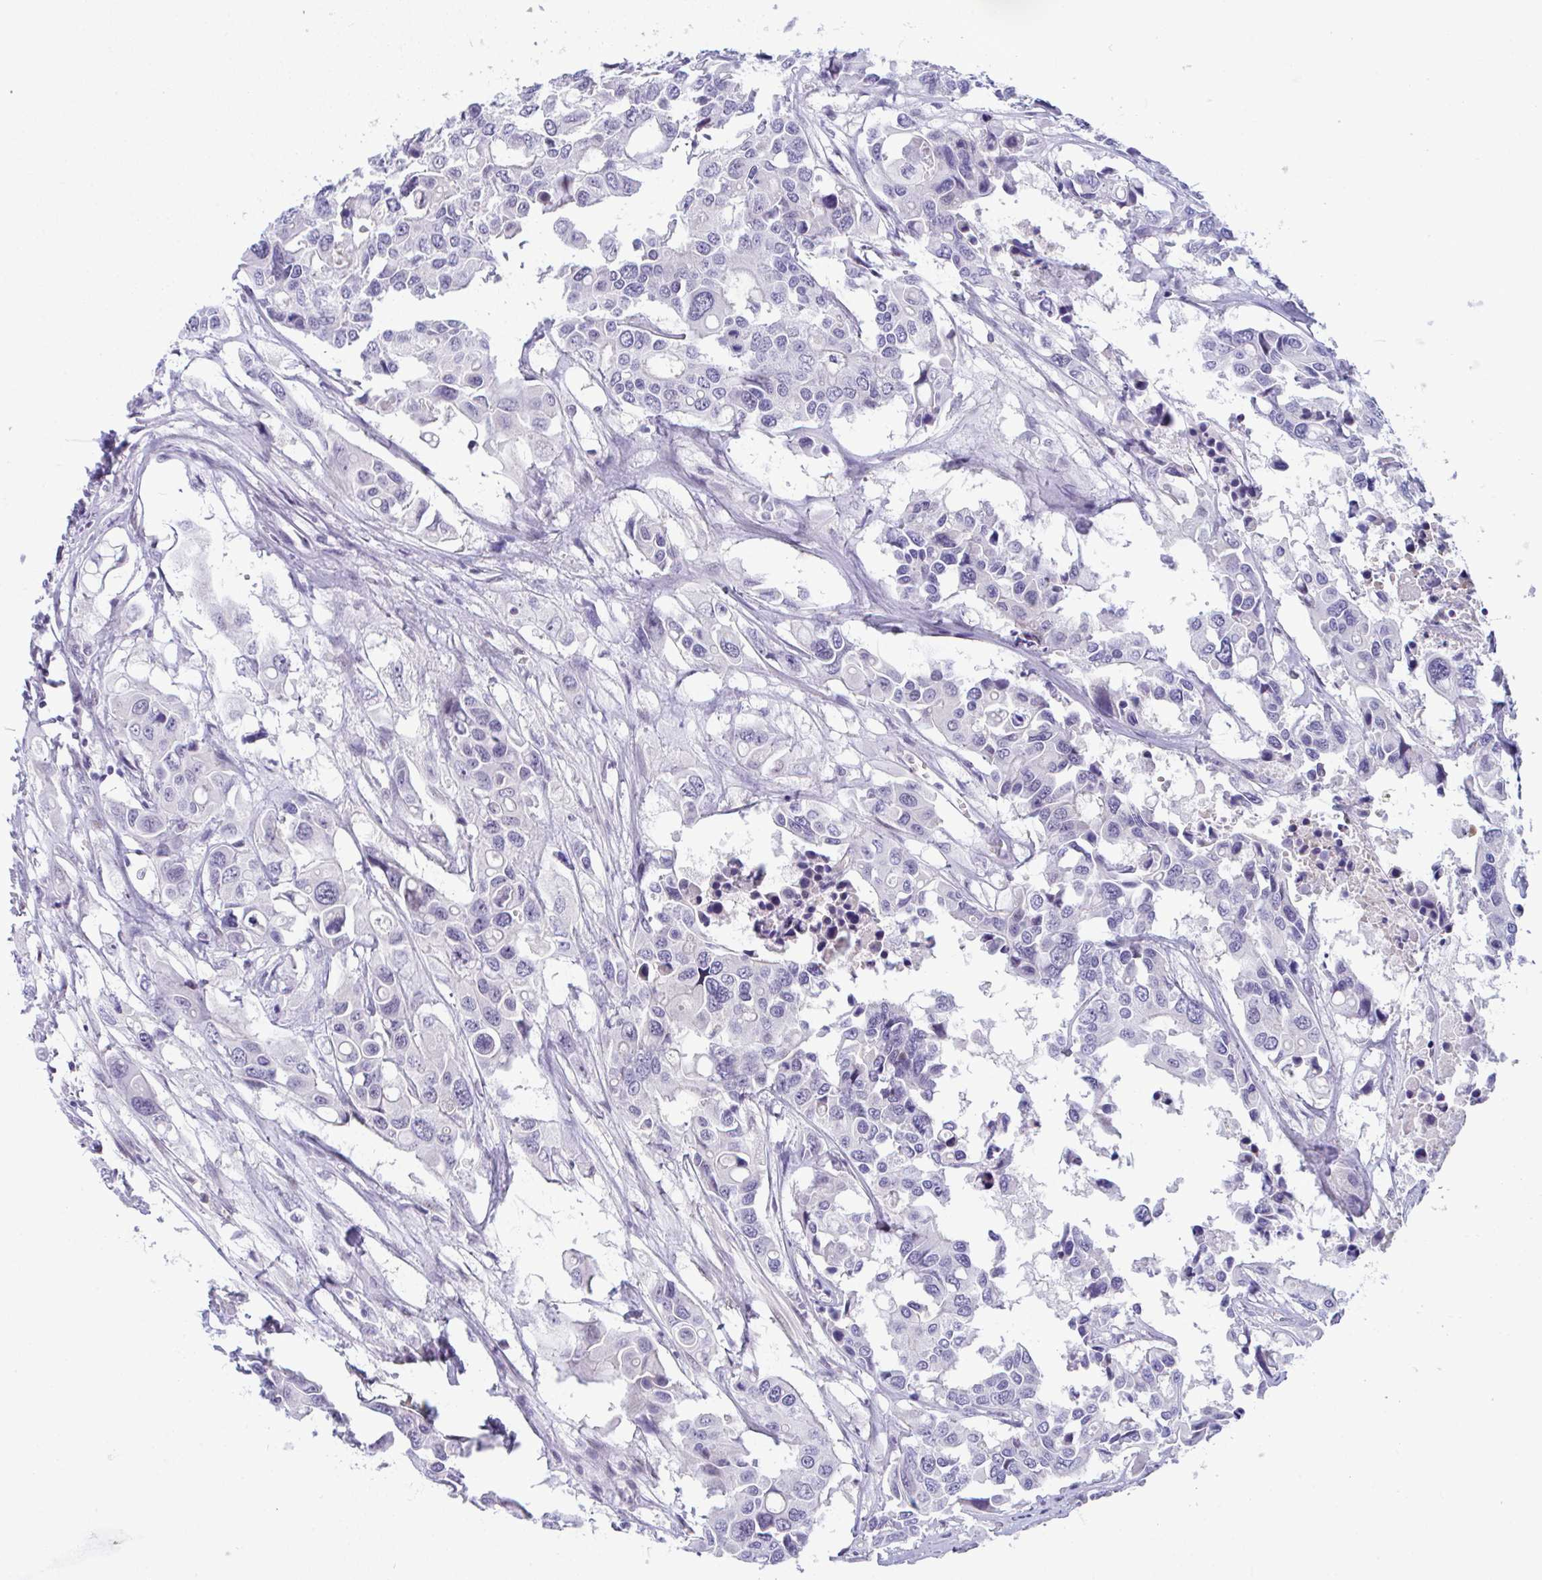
{"staining": {"intensity": "negative", "quantity": "none", "location": "none"}, "tissue": "colorectal cancer", "cell_type": "Tumor cells", "image_type": "cancer", "snomed": [{"axis": "morphology", "description": "Adenocarcinoma, NOS"}, {"axis": "topography", "description": "Colon"}], "caption": "Tumor cells are negative for brown protein staining in colorectal adenocarcinoma.", "gene": "USP35", "patient": {"sex": "male", "age": 77}}